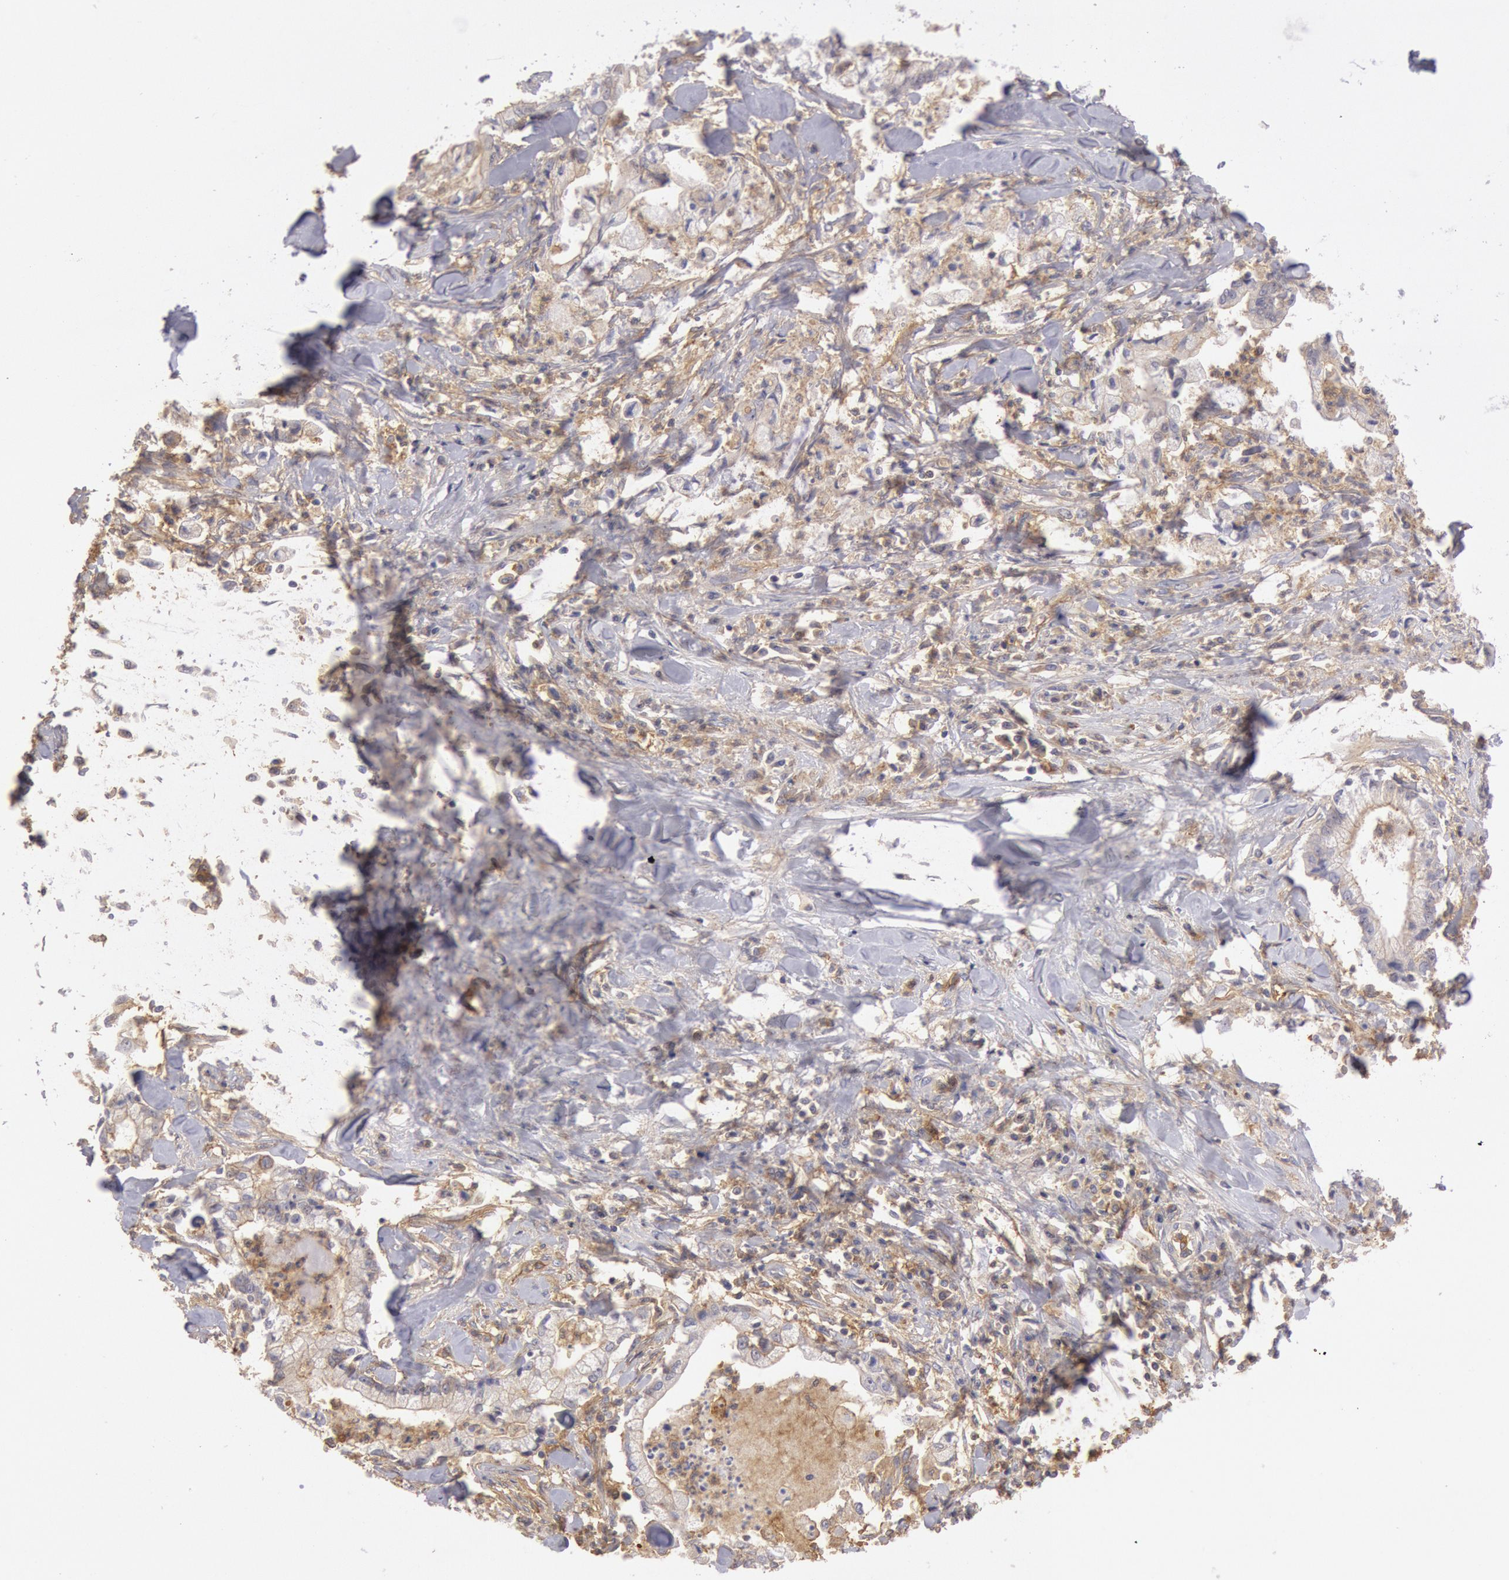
{"staining": {"intensity": "weak", "quantity": "25%-75%", "location": "cytoplasmic/membranous"}, "tissue": "liver cancer", "cell_type": "Tumor cells", "image_type": "cancer", "snomed": [{"axis": "morphology", "description": "Cholangiocarcinoma"}, {"axis": "topography", "description": "Liver"}], "caption": "Brown immunohistochemical staining in cholangiocarcinoma (liver) reveals weak cytoplasmic/membranous staining in approximately 25%-75% of tumor cells. The staining was performed using DAB, with brown indicating positive protein expression. Nuclei are stained blue with hematoxylin.", "gene": "SNAP23", "patient": {"sex": "male", "age": 57}}